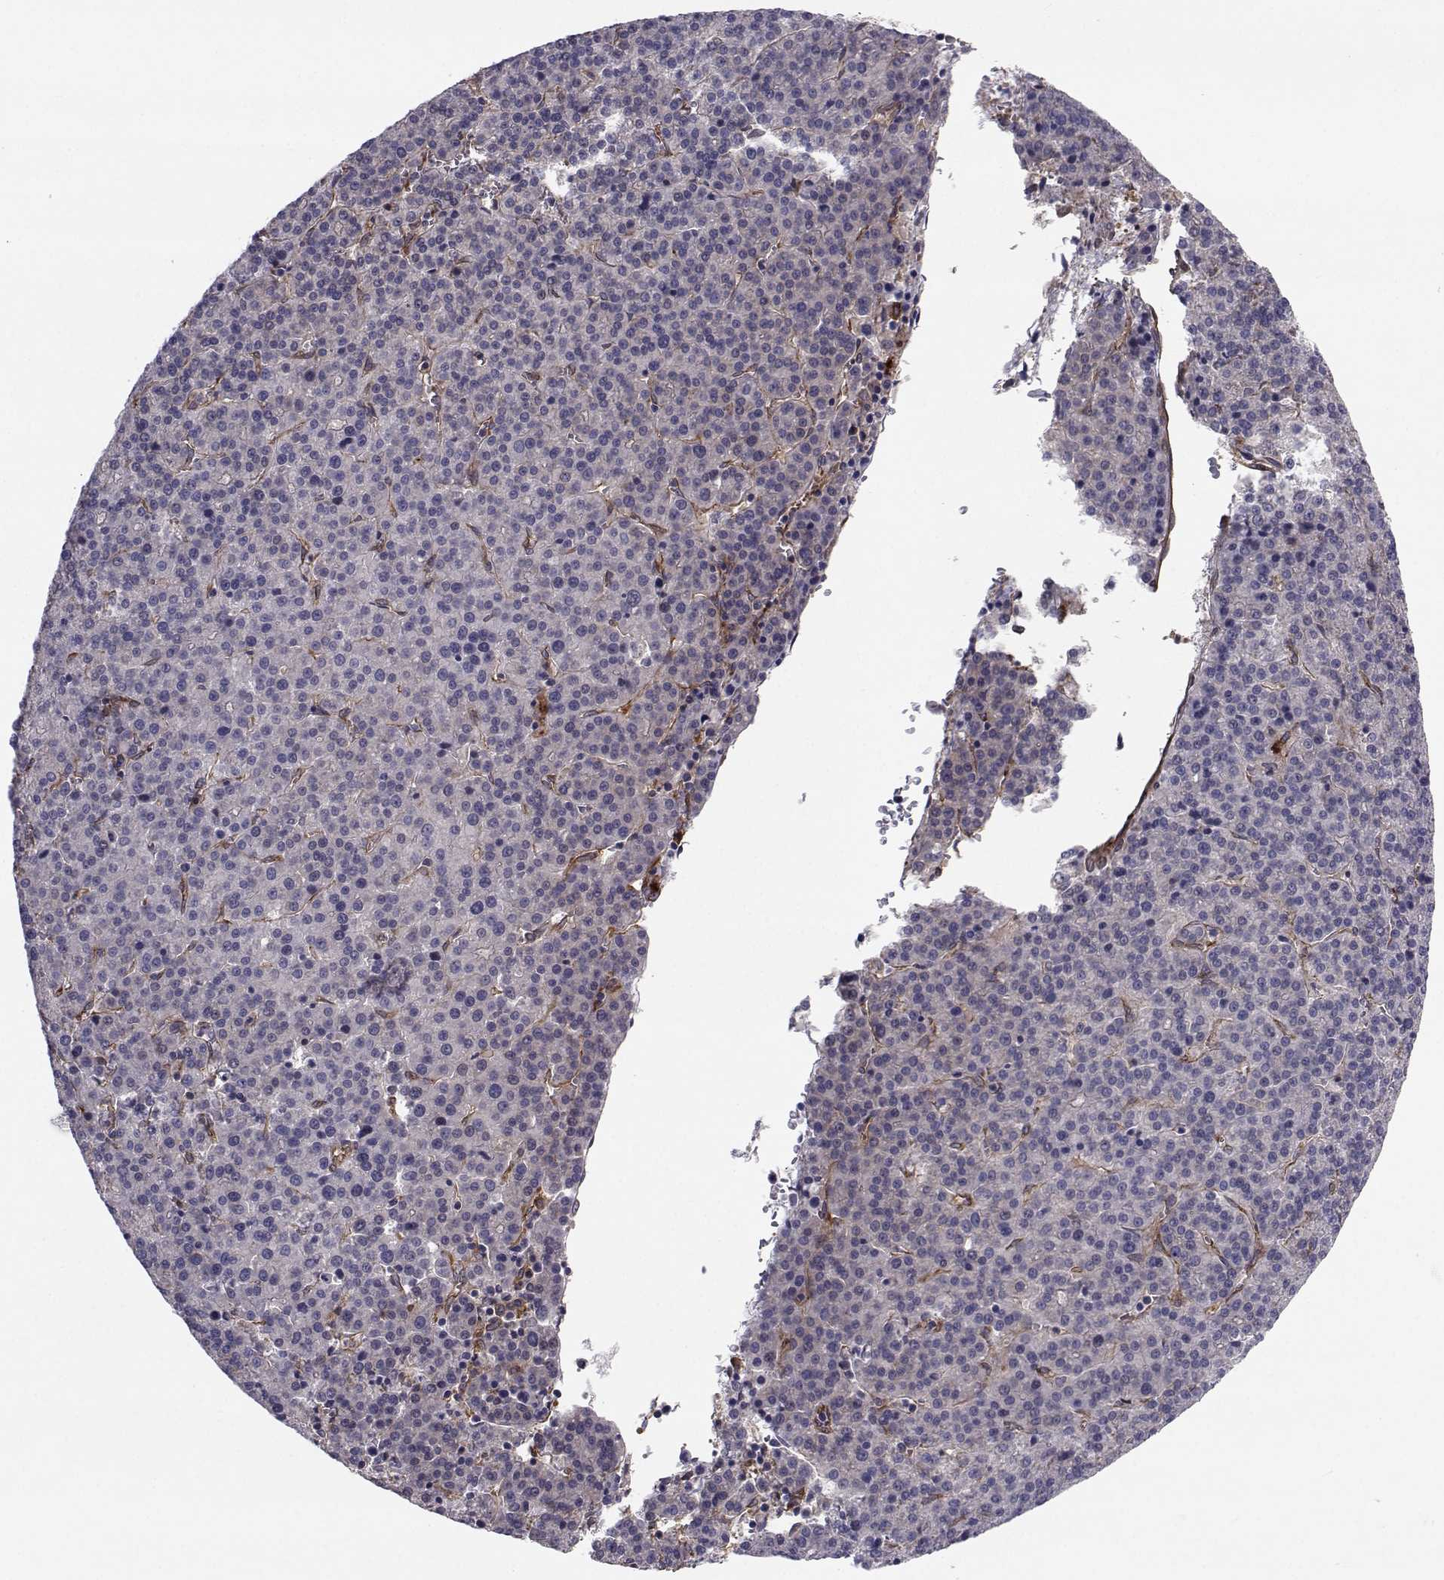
{"staining": {"intensity": "negative", "quantity": "none", "location": "none"}, "tissue": "liver cancer", "cell_type": "Tumor cells", "image_type": "cancer", "snomed": [{"axis": "morphology", "description": "Carcinoma, Hepatocellular, NOS"}, {"axis": "topography", "description": "Liver"}], "caption": "IHC of liver cancer (hepatocellular carcinoma) demonstrates no positivity in tumor cells.", "gene": "TRIP10", "patient": {"sex": "female", "age": 58}}